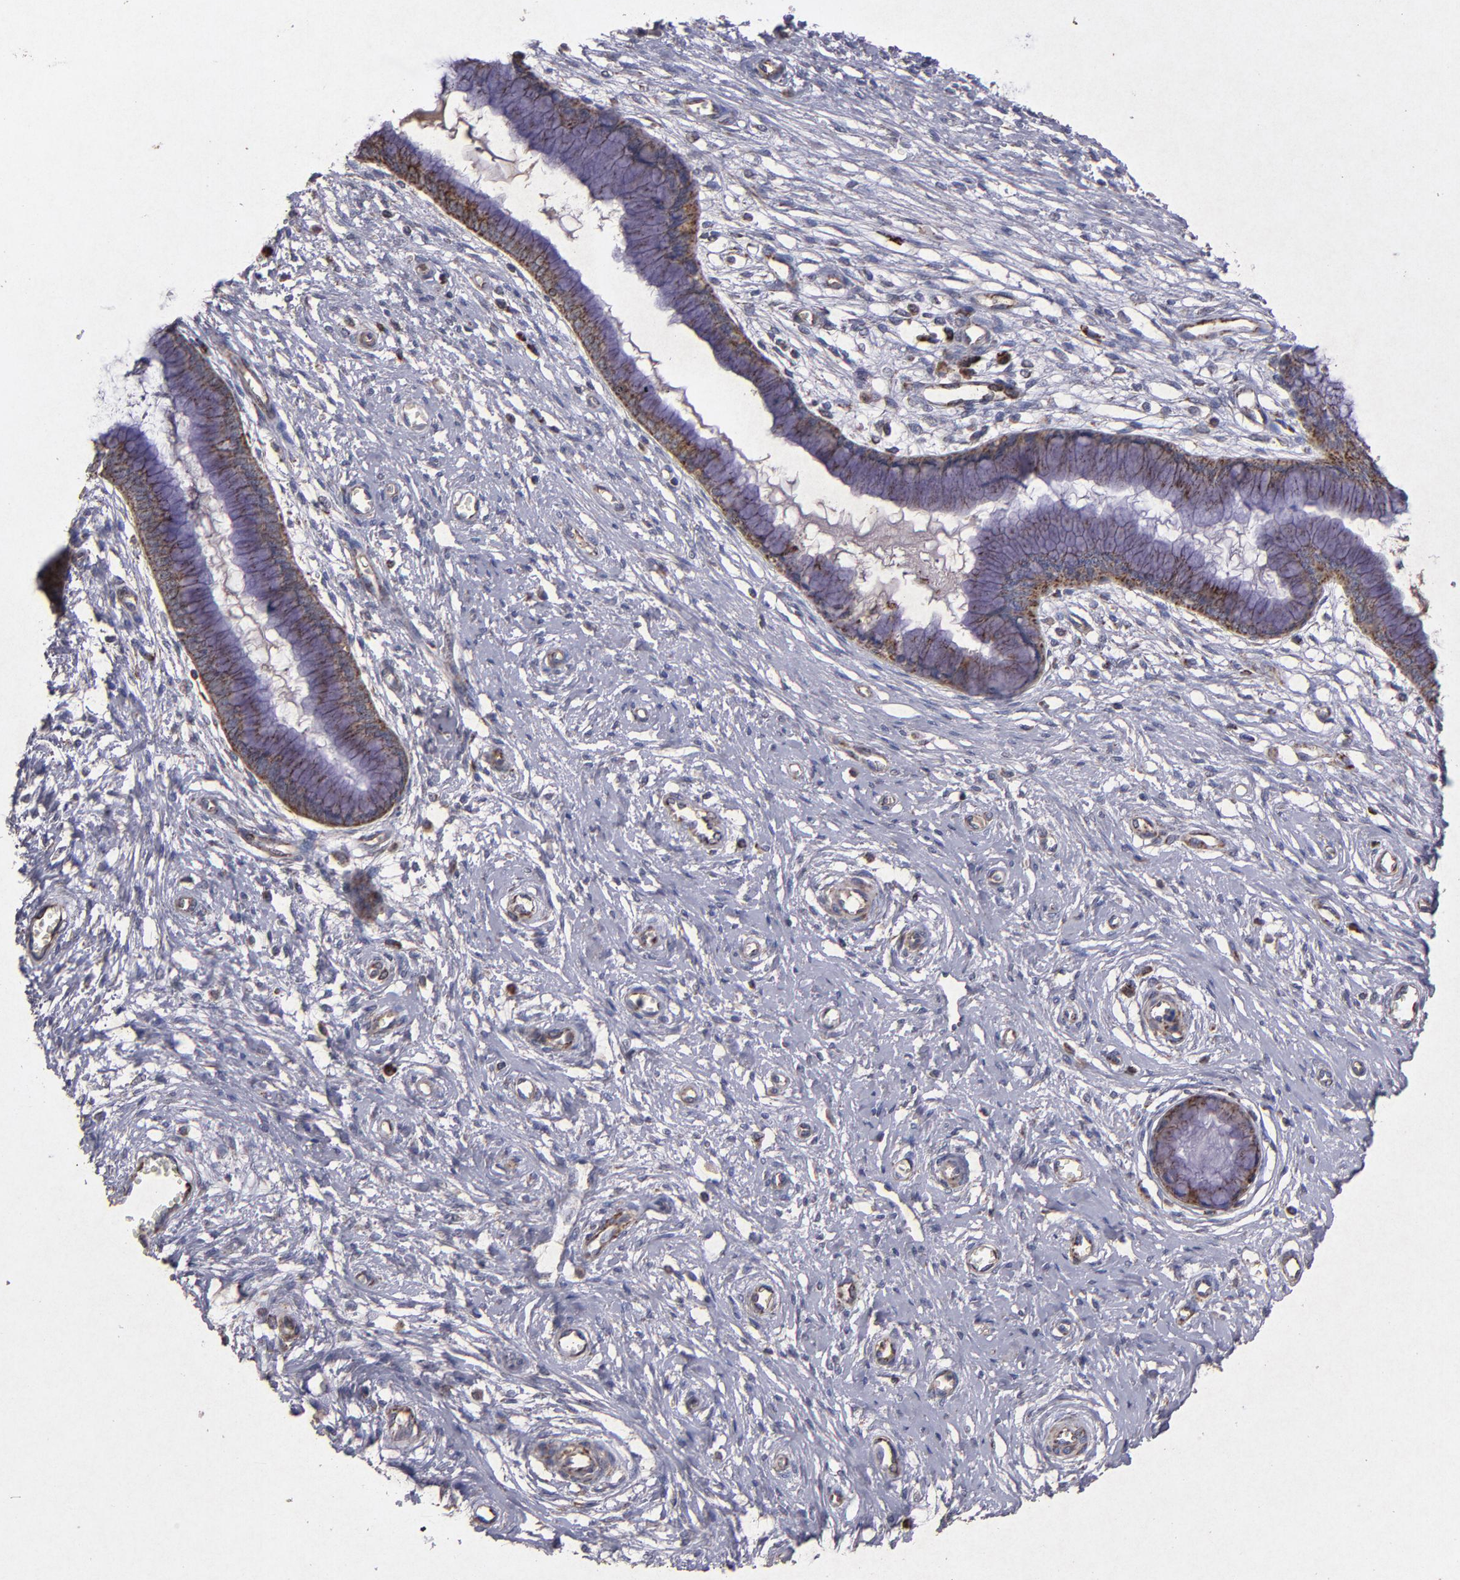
{"staining": {"intensity": "moderate", "quantity": "25%-75%", "location": "cytoplasmic/membranous"}, "tissue": "cervix", "cell_type": "Glandular cells", "image_type": "normal", "snomed": [{"axis": "morphology", "description": "Normal tissue, NOS"}, {"axis": "topography", "description": "Cervix"}], "caption": "Immunohistochemistry (DAB) staining of normal cervix shows moderate cytoplasmic/membranous protein positivity in approximately 25%-75% of glandular cells. (Stains: DAB (3,3'-diaminobenzidine) in brown, nuclei in blue, Microscopy: brightfield microscopy at high magnification).", "gene": "TIMM9", "patient": {"sex": "female", "age": 55}}